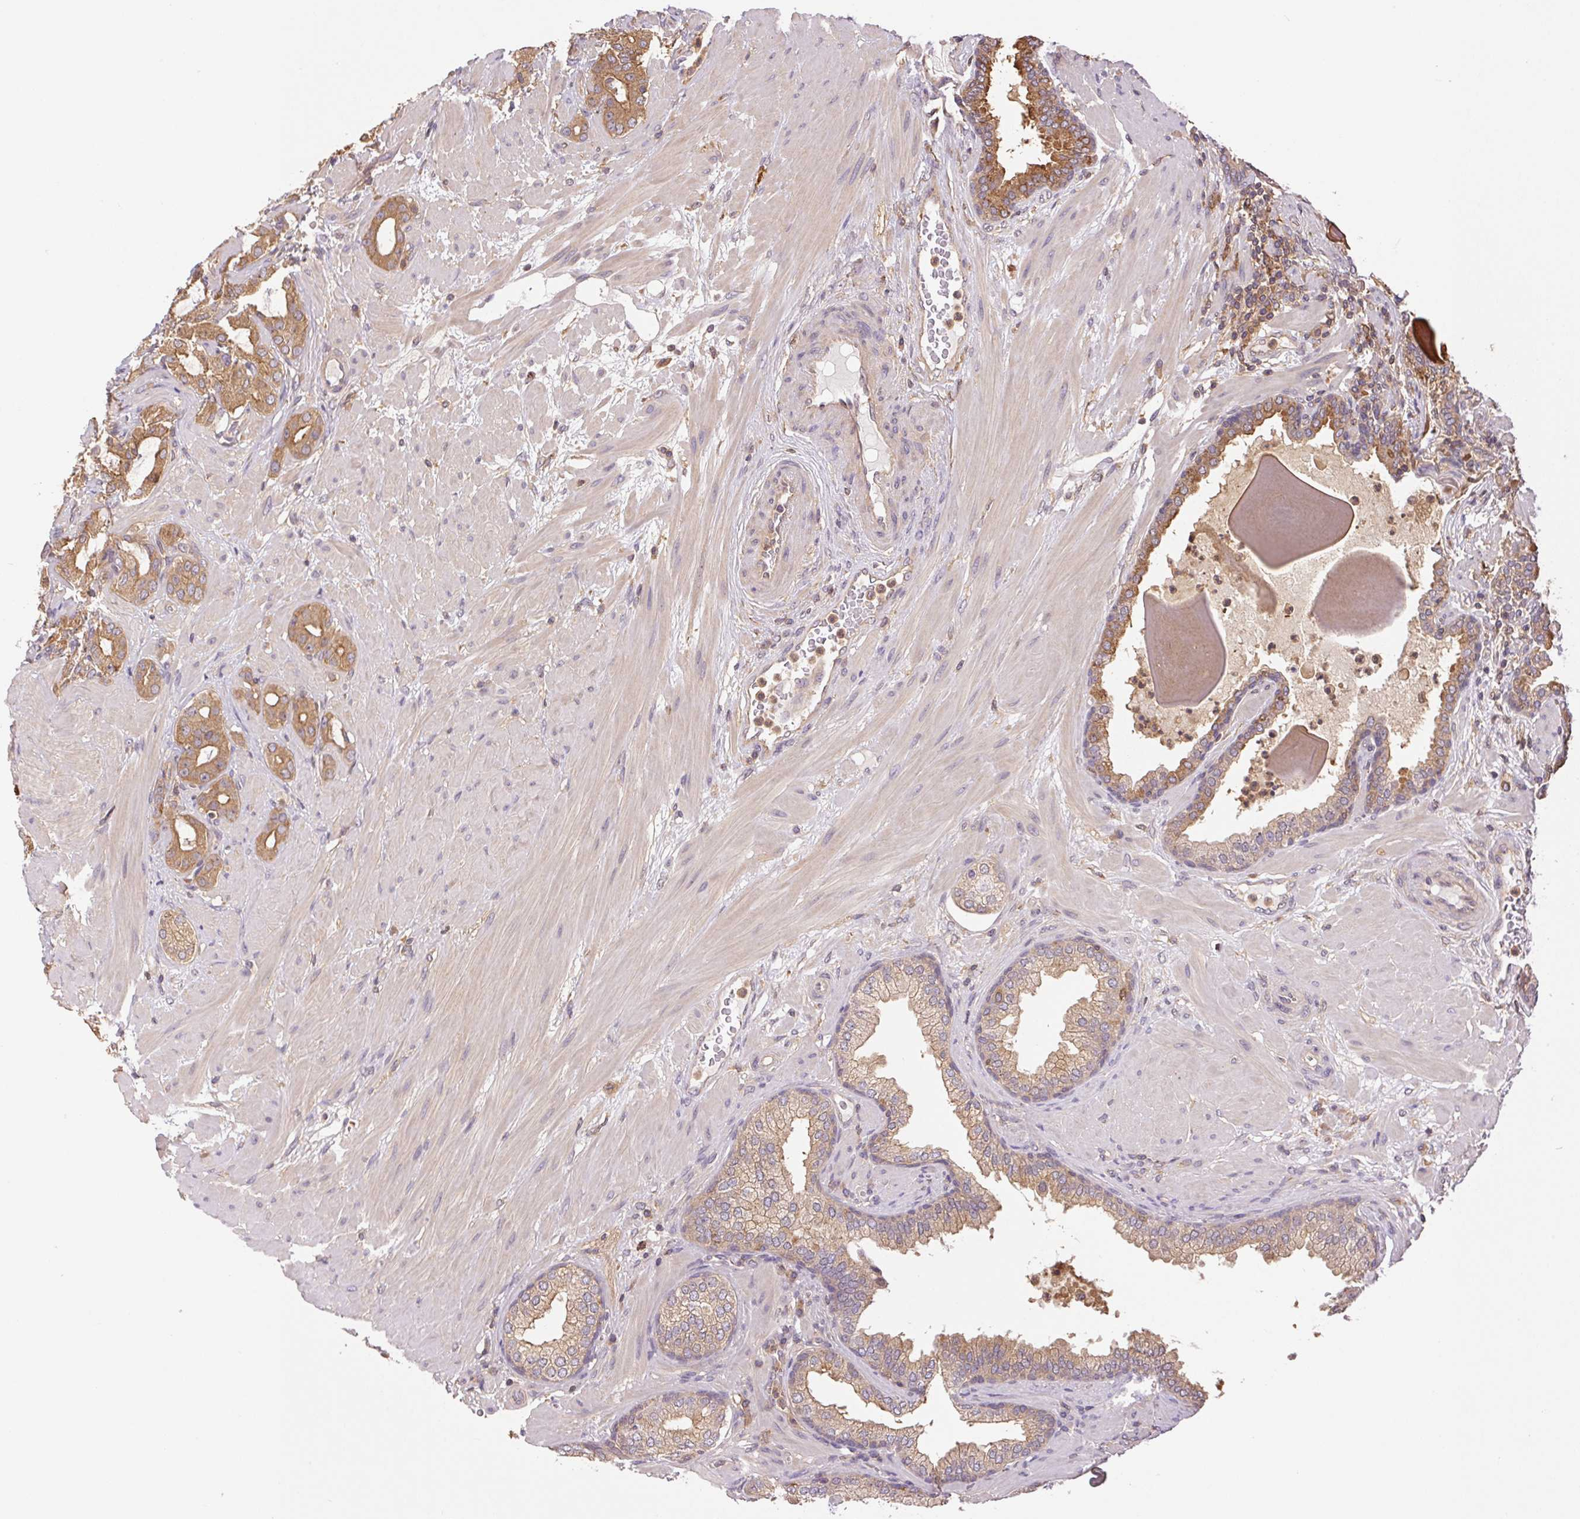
{"staining": {"intensity": "moderate", "quantity": ">75%", "location": "cytoplasmic/membranous"}, "tissue": "prostate cancer", "cell_type": "Tumor cells", "image_type": "cancer", "snomed": [{"axis": "morphology", "description": "Adenocarcinoma, Low grade"}, {"axis": "topography", "description": "Prostate"}], "caption": "This photomicrograph shows IHC staining of human prostate cancer (adenocarcinoma (low-grade)), with medium moderate cytoplasmic/membranous positivity in about >75% of tumor cells.", "gene": "GDI2", "patient": {"sex": "male", "age": 57}}